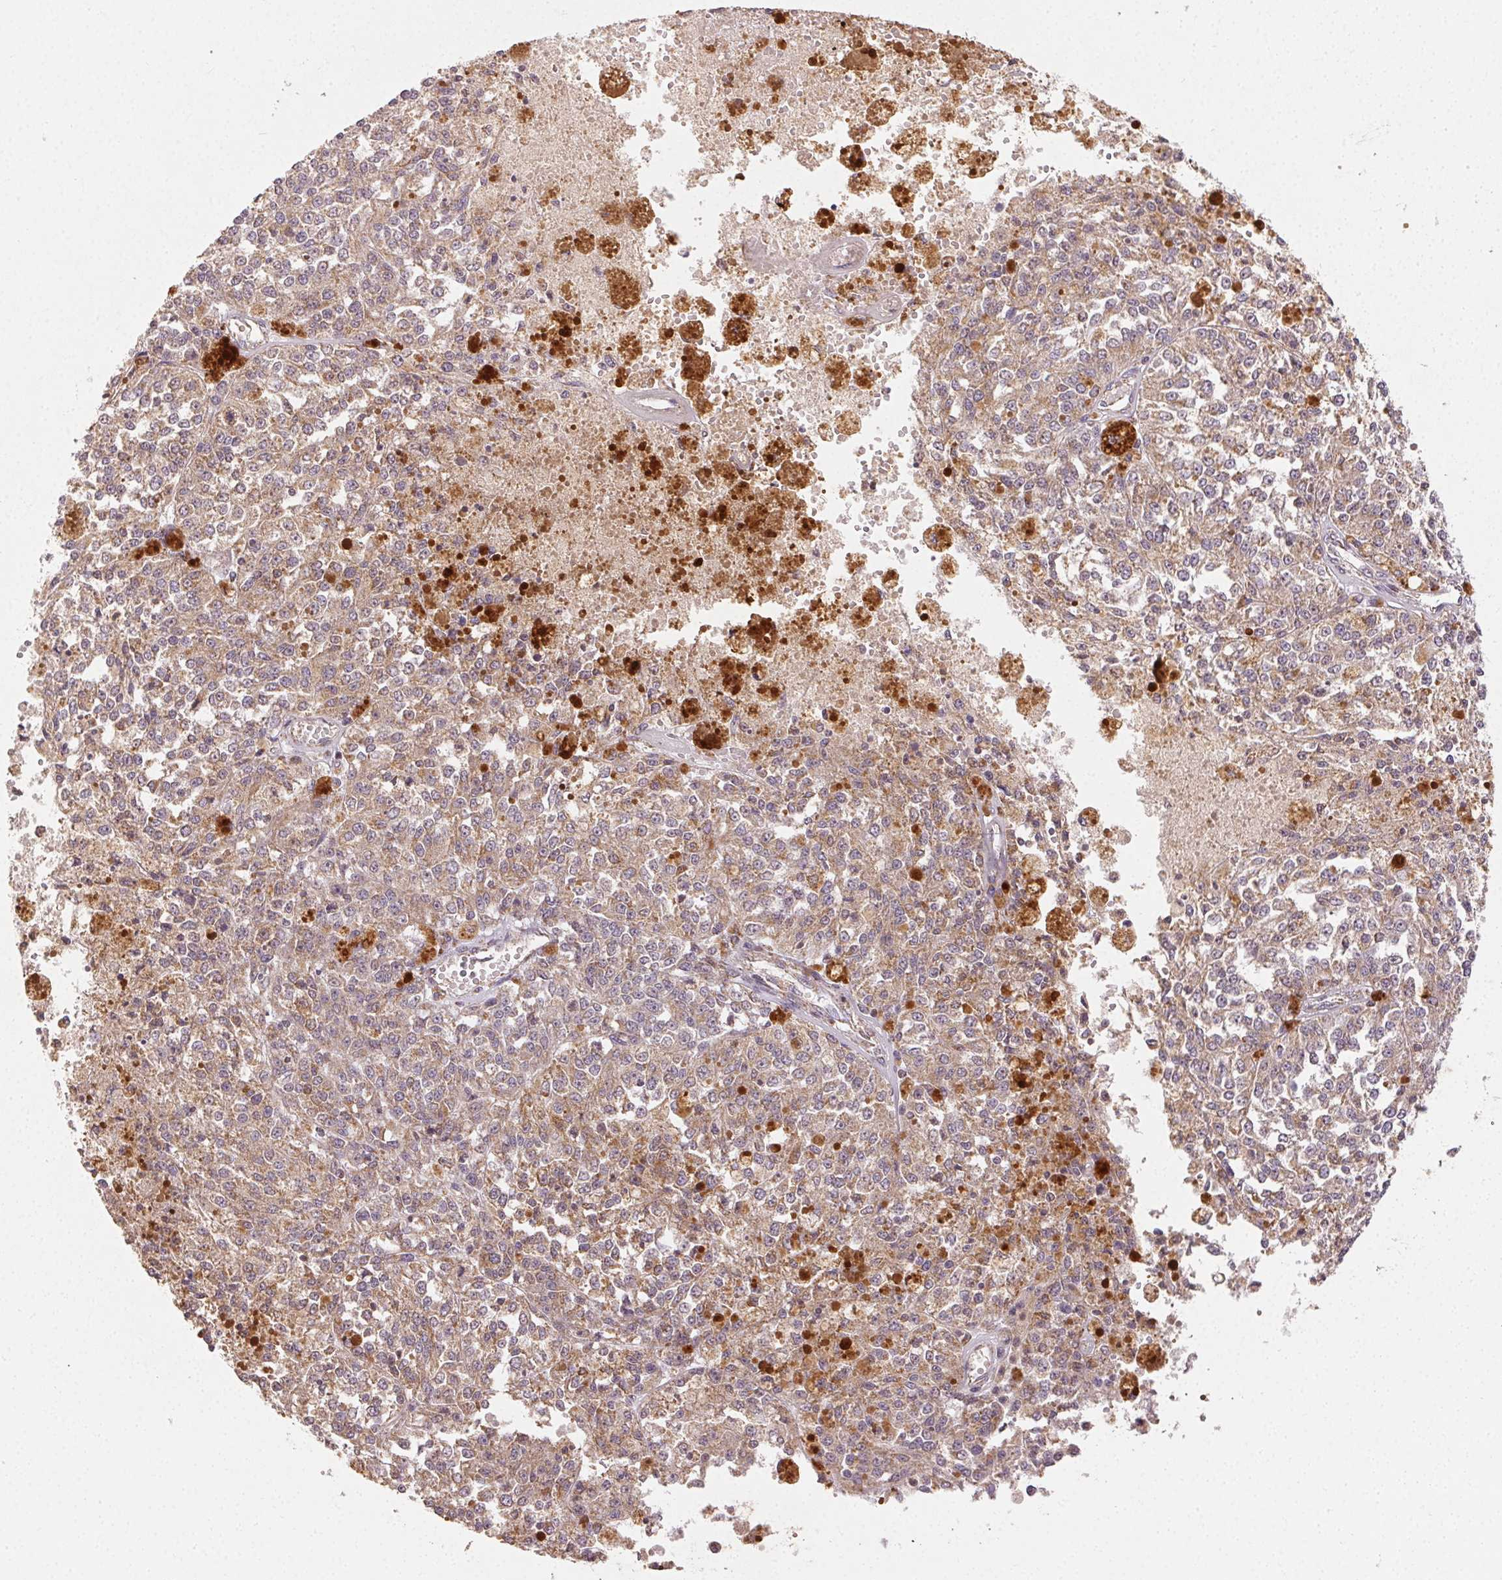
{"staining": {"intensity": "weak", "quantity": ">75%", "location": "cytoplasmic/membranous"}, "tissue": "melanoma", "cell_type": "Tumor cells", "image_type": "cancer", "snomed": [{"axis": "morphology", "description": "Malignant melanoma, Metastatic site"}, {"axis": "topography", "description": "Lymph node"}], "caption": "DAB immunohistochemical staining of human malignant melanoma (metastatic site) shows weak cytoplasmic/membranous protein positivity in approximately >75% of tumor cells.", "gene": "CLASP1", "patient": {"sex": "female", "age": 64}}